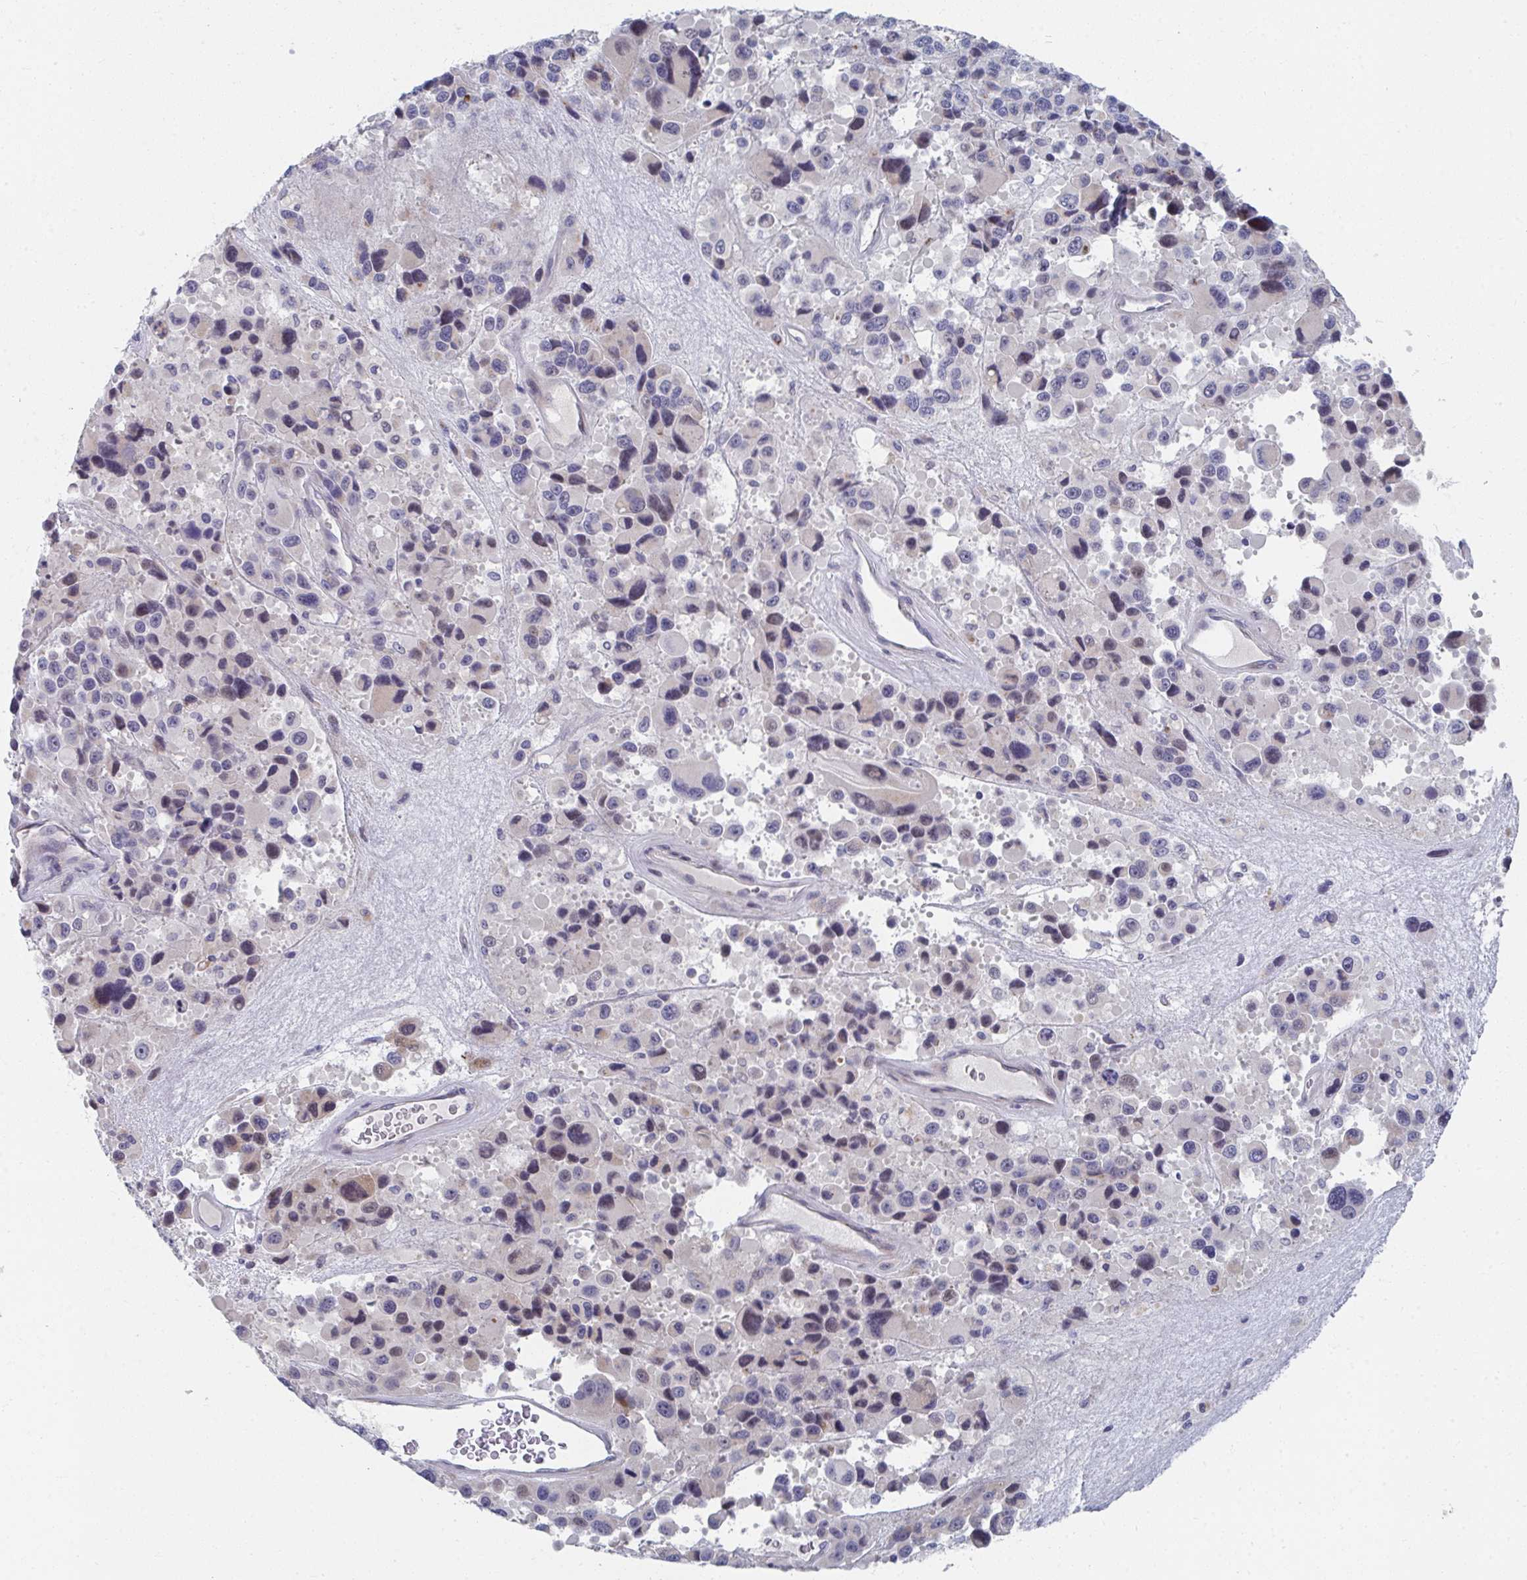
{"staining": {"intensity": "negative", "quantity": "none", "location": "none"}, "tissue": "melanoma", "cell_type": "Tumor cells", "image_type": "cancer", "snomed": [{"axis": "morphology", "description": "Malignant melanoma, Metastatic site"}, {"axis": "topography", "description": "Lymph node"}], "caption": "Immunohistochemical staining of melanoma shows no significant staining in tumor cells. Nuclei are stained in blue.", "gene": "PSMG1", "patient": {"sex": "female", "age": 65}}